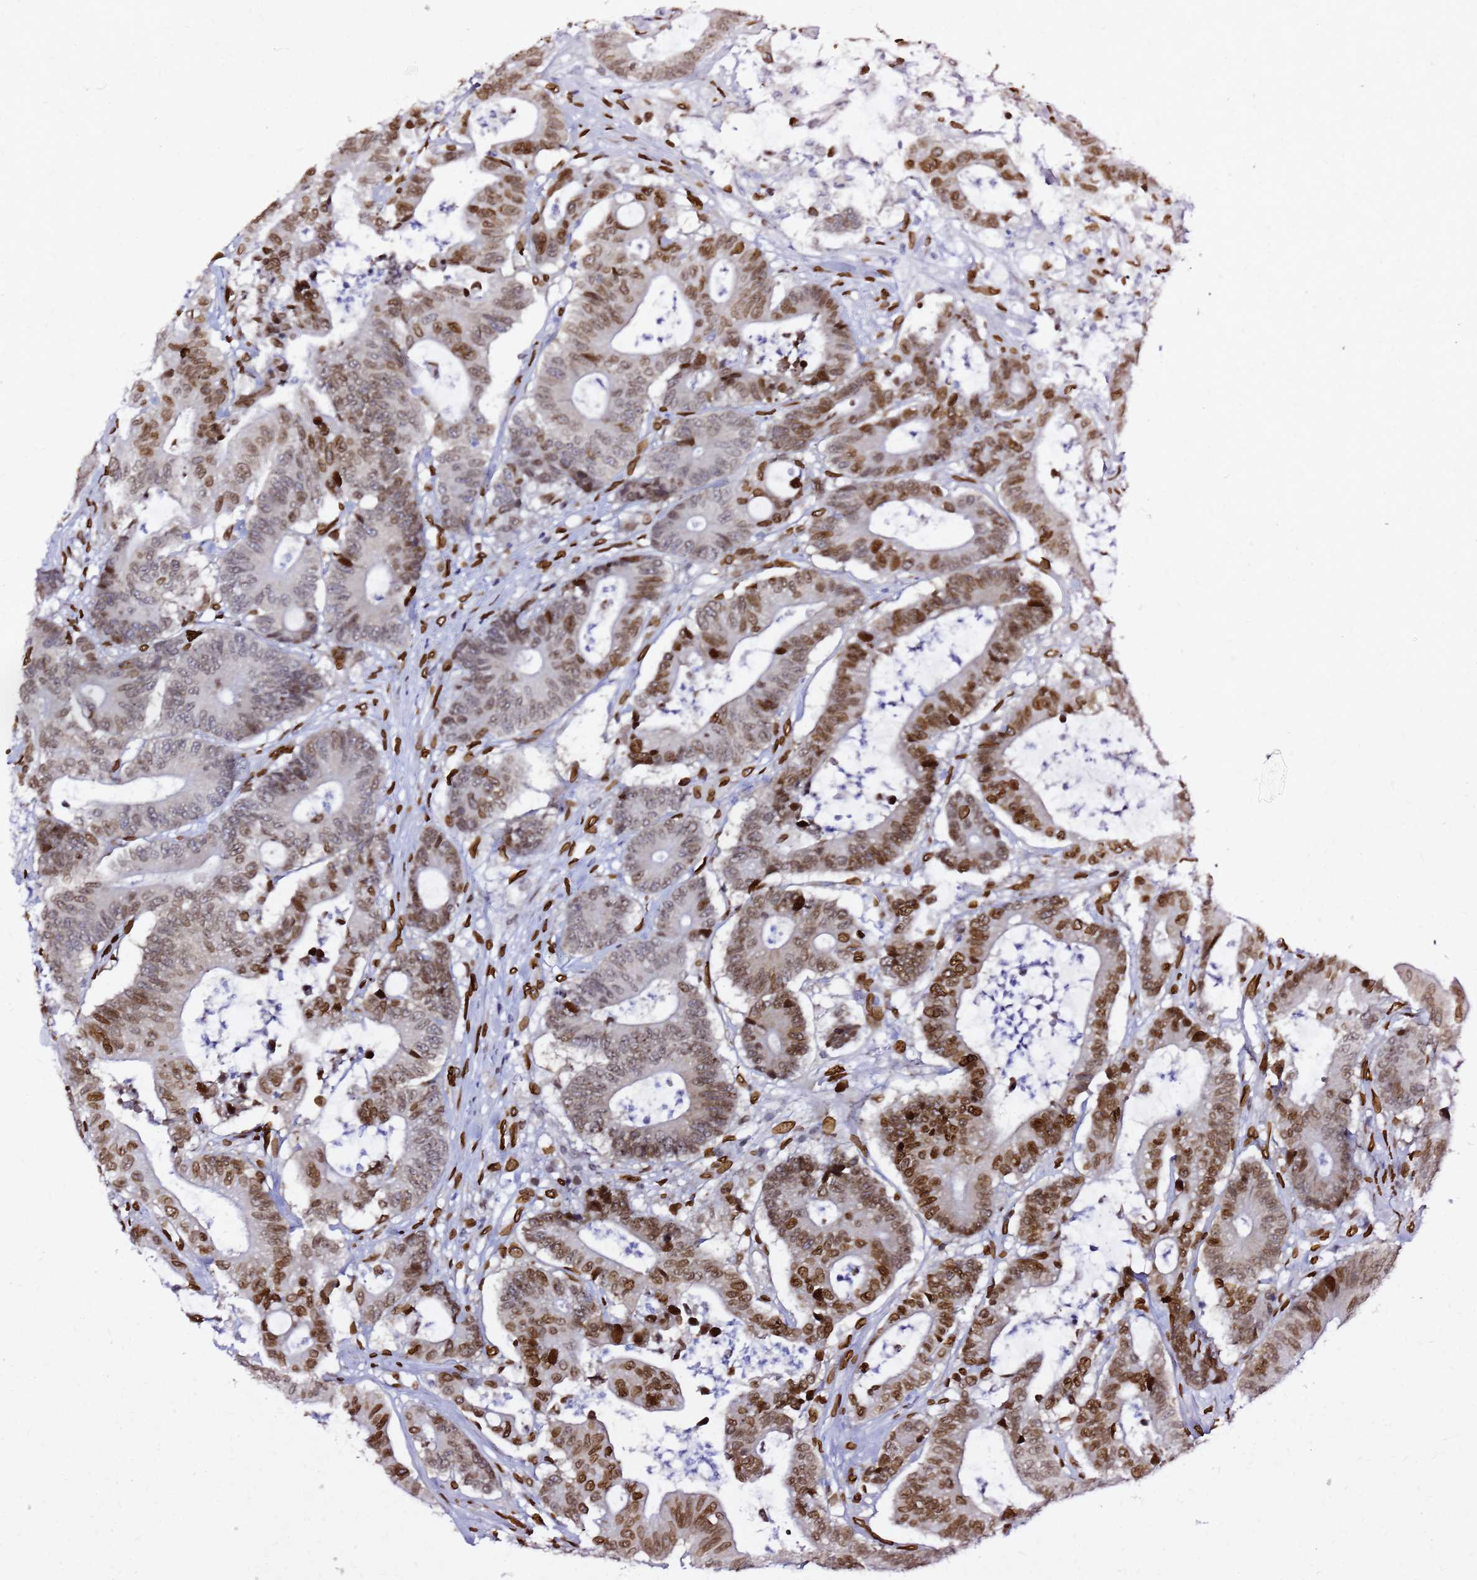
{"staining": {"intensity": "strong", "quantity": "25%-75%", "location": "nuclear"}, "tissue": "colorectal cancer", "cell_type": "Tumor cells", "image_type": "cancer", "snomed": [{"axis": "morphology", "description": "Adenocarcinoma, NOS"}, {"axis": "topography", "description": "Colon"}], "caption": "Immunohistochemistry micrograph of human colorectal cancer (adenocarcinoma) stained for a protein (brown), which displays high levels of strong nuclear positivity in about 25%-75% of tumor cells.", "gene": "C6orf141", "patient": {"sex": "female", "age": 84}}